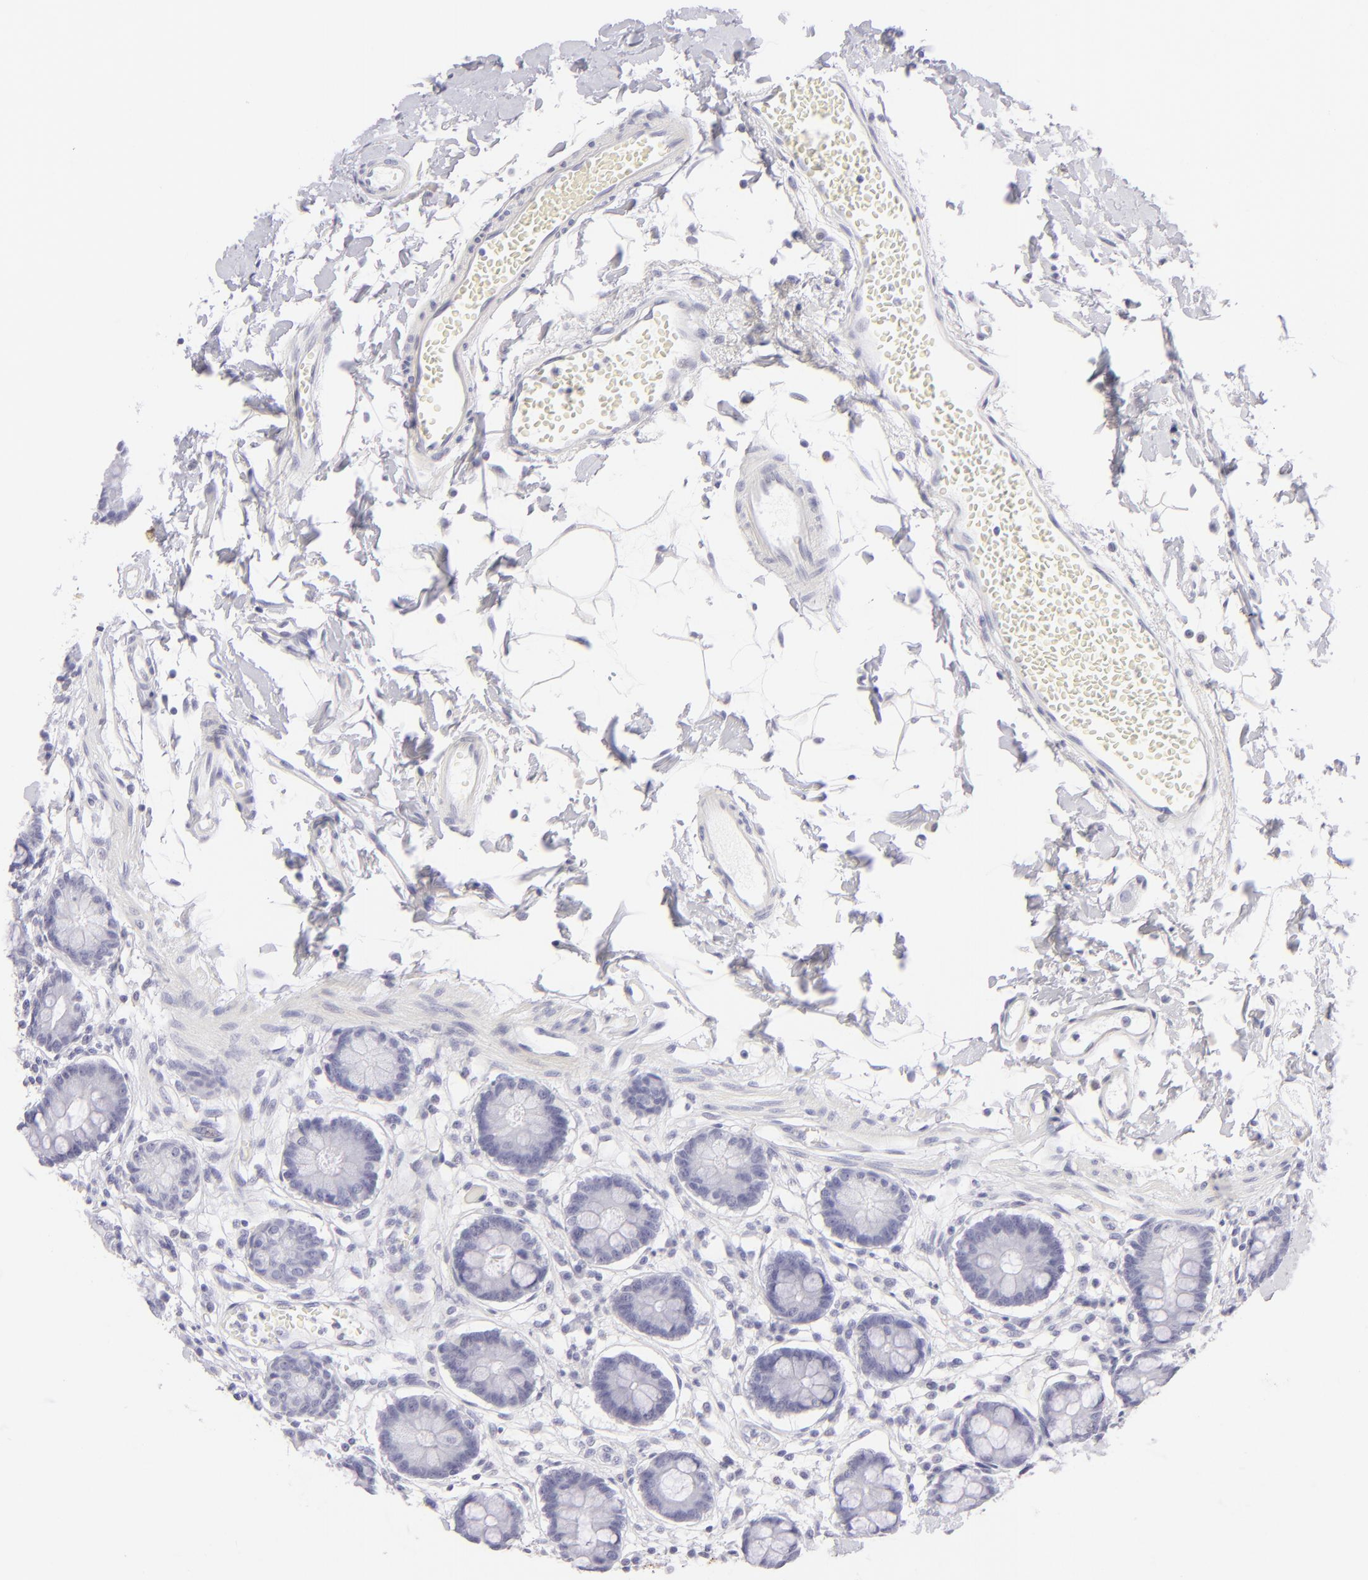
{"staining": {"intensity": "negative", "quantity": "none", "location": "none"}, "tissue": "small intestine", "cell_type": "Glandular cells", "image_type": "normal", "snomed": [{"axis": "morphology", "description": "Normal tissue, NOS"}, {"axis": "topography", "description": "Small intestine"}], "caption": "High power microscopy image of an IHC histopathology image of normal small intestine, revealing no significant staining in glandular cells.", "gene": "FCER2", "patient": {"sex": "female", "age": 61}}